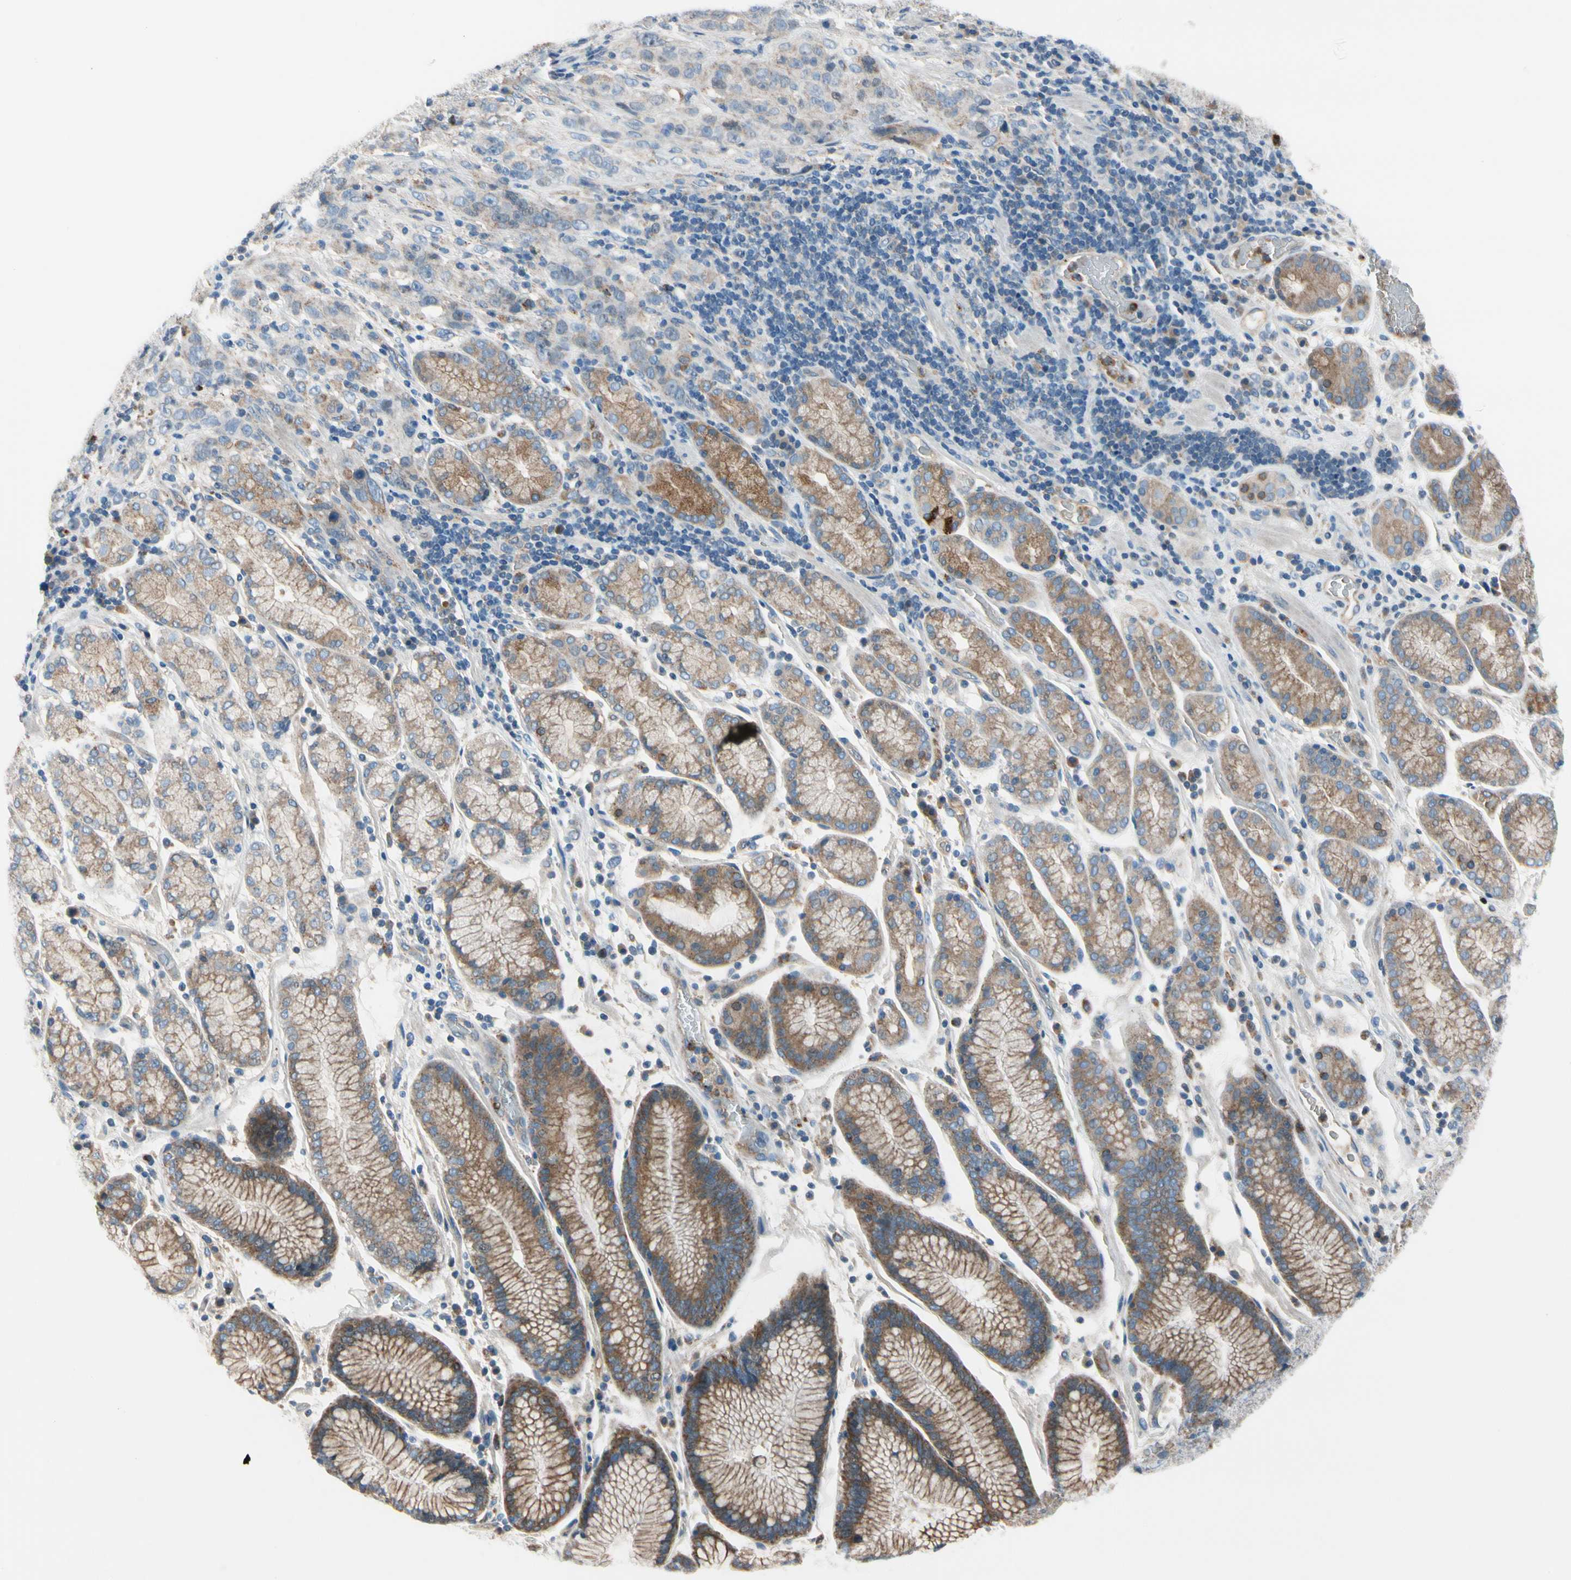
{"staining": {"intensity": "moderate", "quantity": "<25%", "location": "cytoplasmic/membranous"}, "tissue": "stomach cancer", "cell_type": "Tumor cells", "image_type": "cancer", "snomed": [{"axis": "morphology", "description": "Normal tissue, NOS"}, {"axis": "morphology", "description": "Adenocarcinoma, NOS"}, {"axis": "topography", "description": "Stomach"}], "caption": "Immunohistochemistry (IHC) (DAB) staining of human stomach adenocarcinoma shows moderate cytoplasmic/membranous protein positivity in approximately <25% of tumor cells.", "gene": "HJURP", "patient": {"sex": "male", "age": 48}}